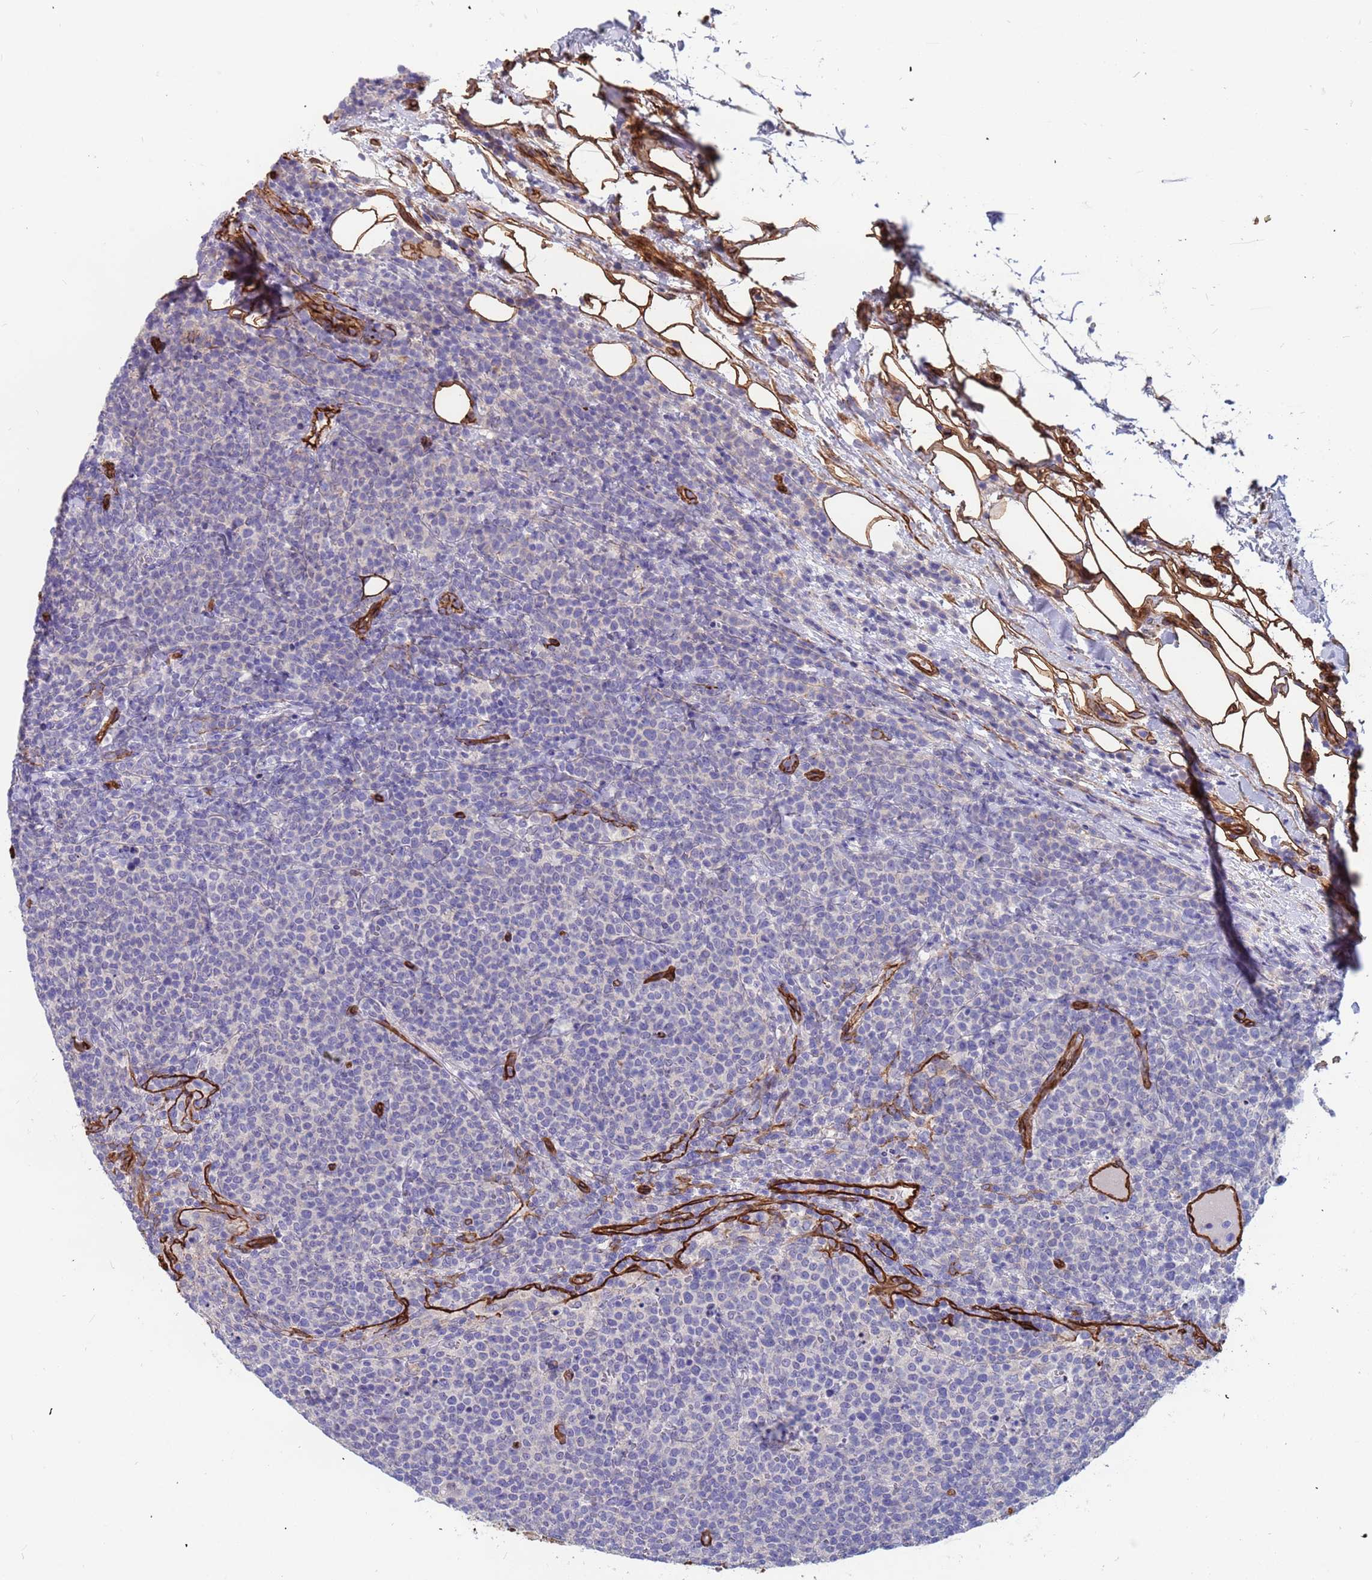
{"staining": {"intensity": "negative", "quantity": "none", "location": "none"}, "tissue": "lymphoma", "cell_type": "Tumor cells", "image_type": "cancer", "snomed": [{"axis": "morphology", "description": "Malignant lymphoma, non-Hodgkin's type, High grade"}, {"axis": "topography", "description": "Lymph node"}], "caption": "DAB (3,3'-diaminobenzidine) immunohistochemical staining of human lymphoma demonstrates no significant expression in tumor cells.", "gene": "EHD2", "patient": {"sex": "male", "age": 61}}